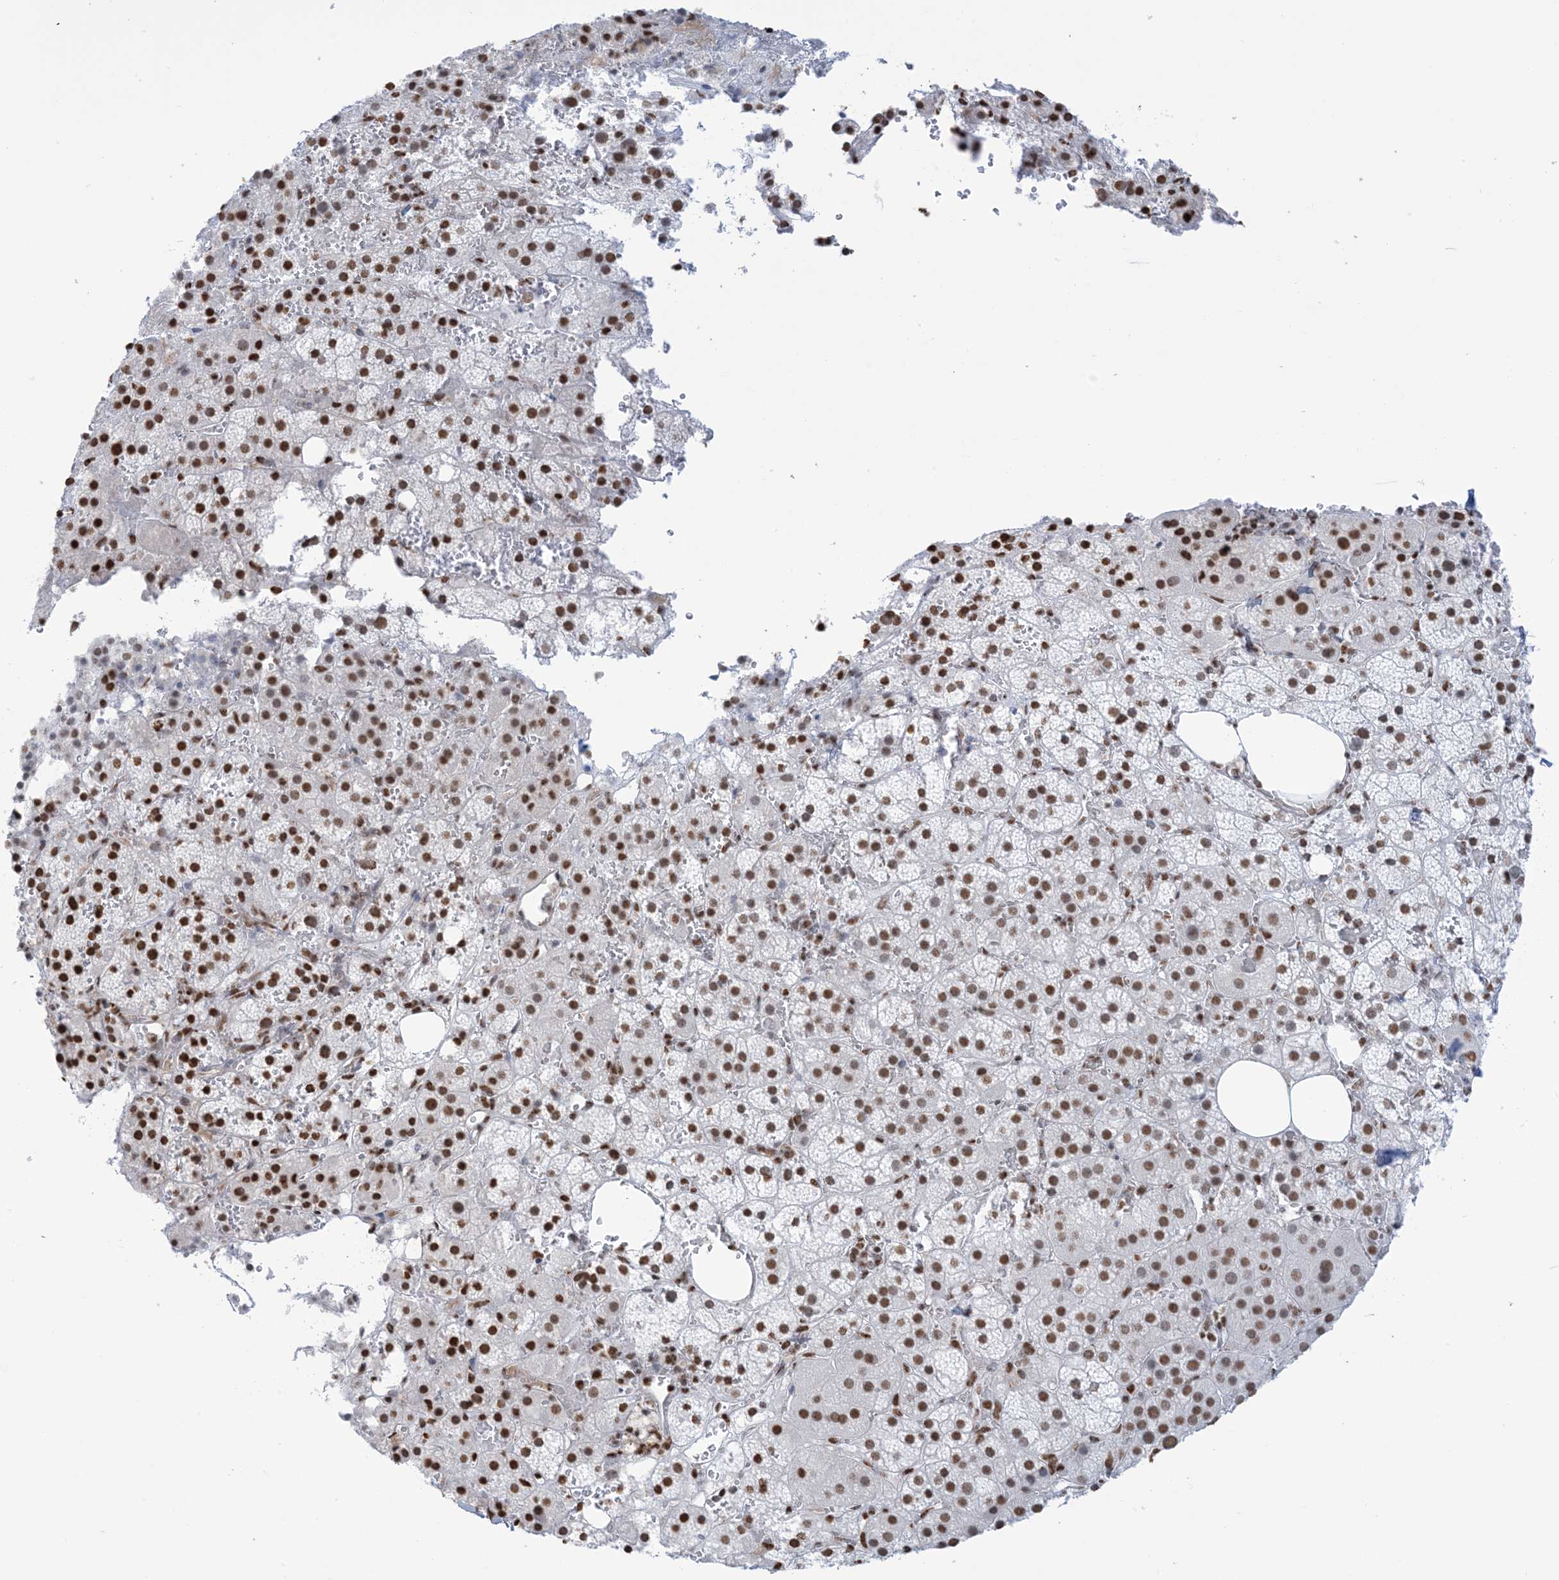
{"staining": {"intensity": "strong", "quantity": ">75%", "location": "nuclear"}, "tissue": "adrenal gland", "cell_type": "Glandular cells", "image_type": "normal", "snomed": [{"axis": "morphology", "description": "Normal tissue, NOS"}, {"axis": "topography", "description": "Adrenal gland"}], "caption": "Benign adrenal gland exhibits strong nuclear expression in approximately >75% of glandular cells, visualized by immunohistochemistry.", "gene": "ZNF792", "patient": {"sex": "female", "age": 59}}